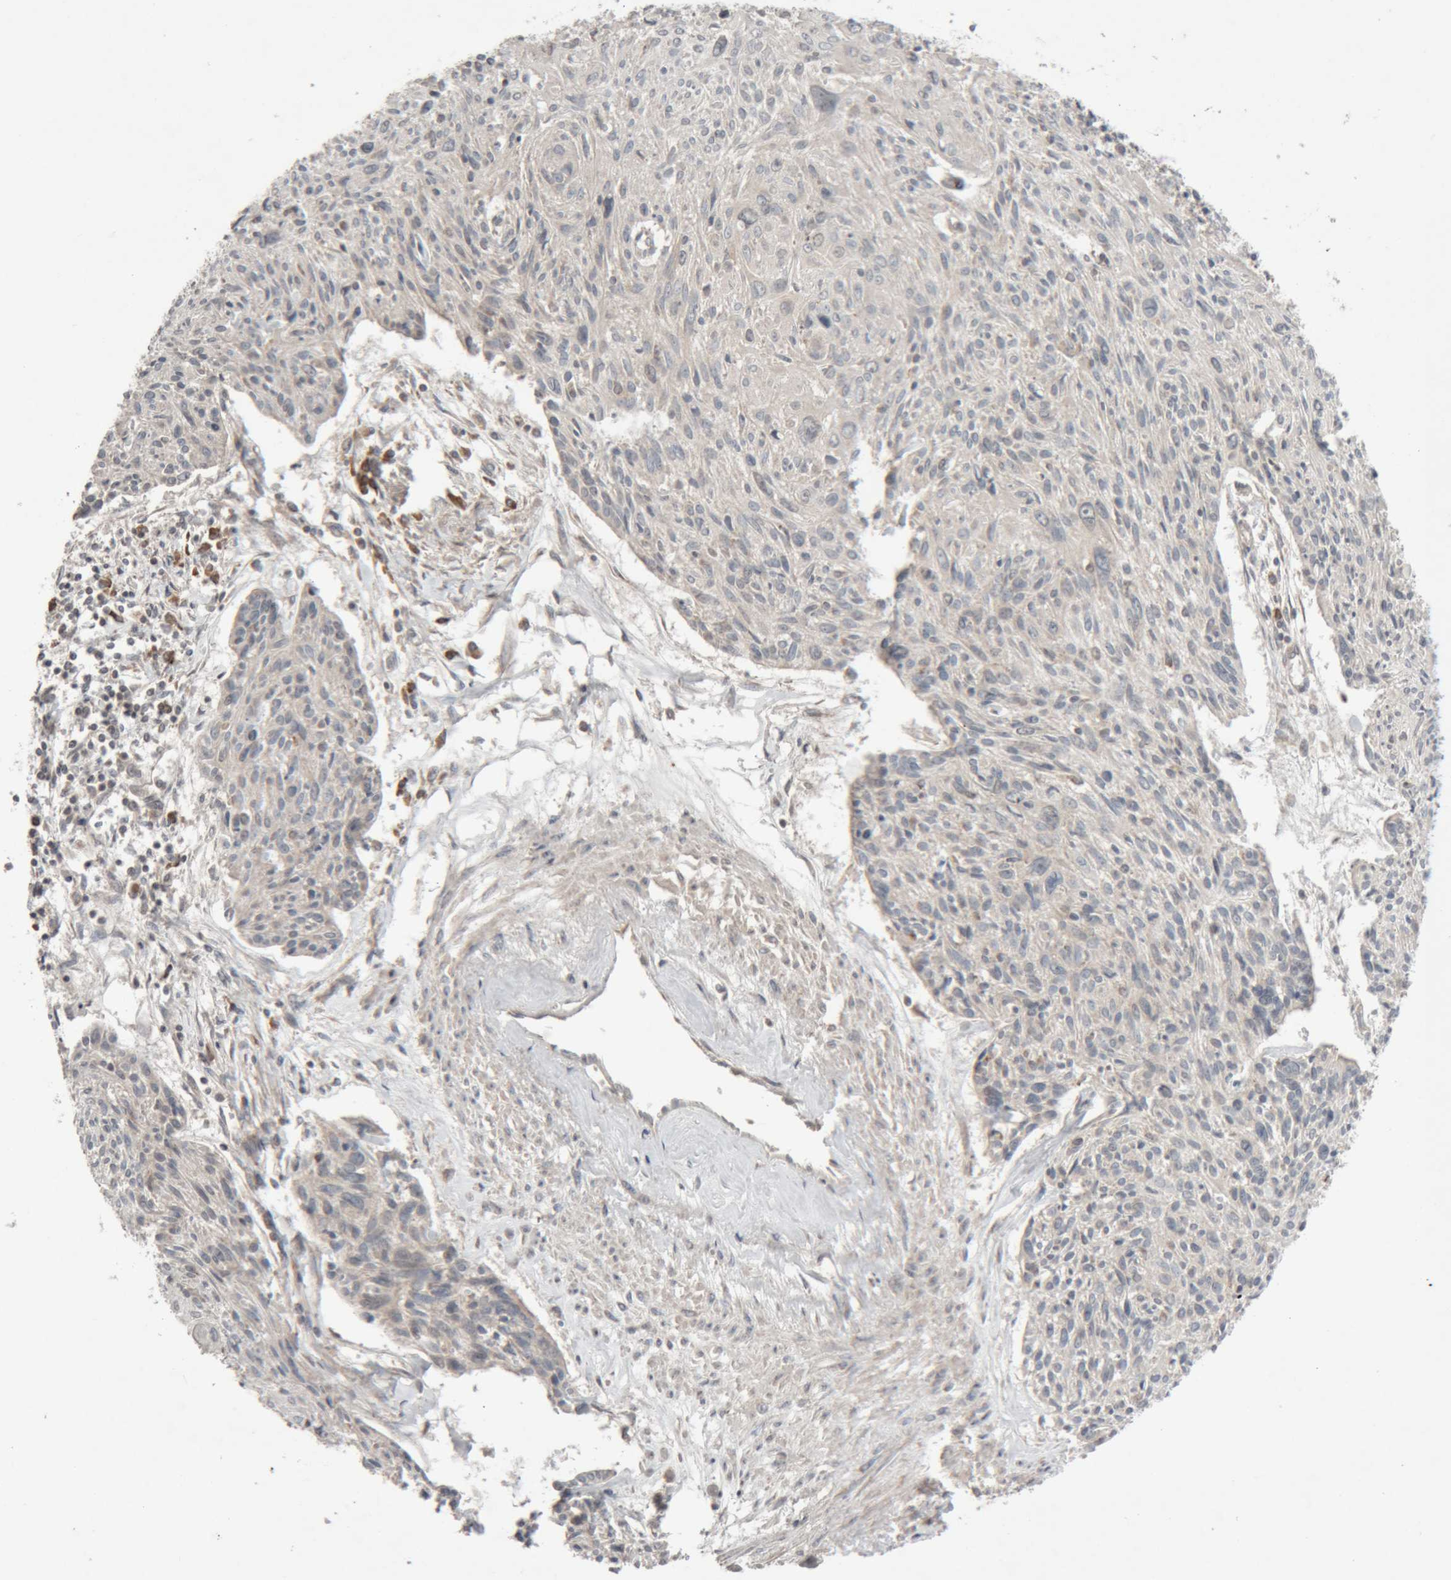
{"staining": {"intensity": "negative", "quantity": "none", "location": "none"}, "tissue": "cervical cancer", "cell_type": "Tumor cells", "image_type": "cancer", "snomed": [{"axis": "morphology", "description": "Squamous cell carcinoma, NOS"}, {"axis": "topography", "description": "Cervix"}], "caption": "Cervical cancer (squamous cell carcinoma) stained for a protein using immunohistochemistry displays no positivity tumor cells.", "gene": "KIF21B", "patient": {"sex": "female", "age": 51}}